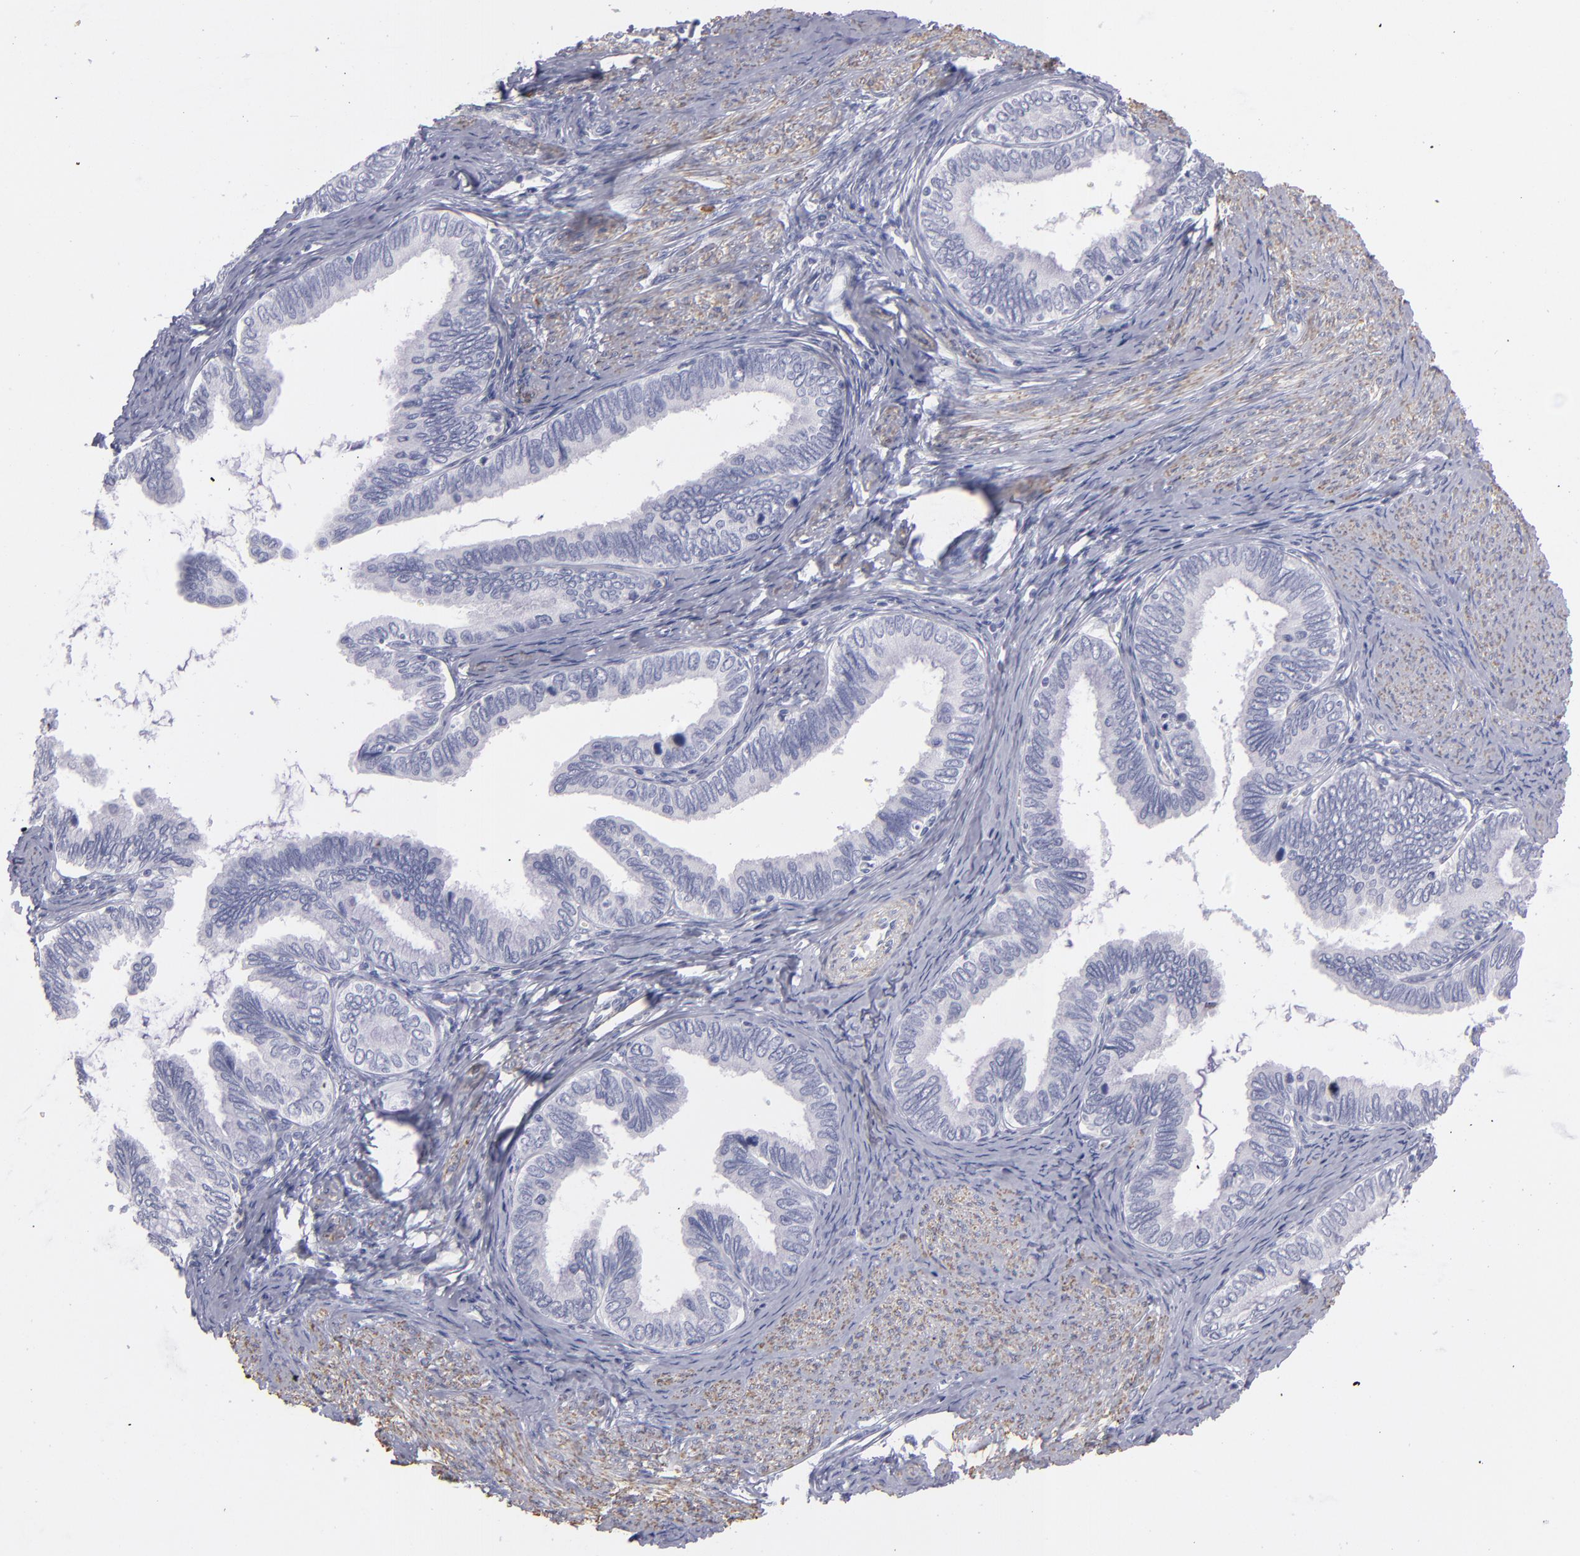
{"staining": {"intensity": "negative", "quantity": "none", "location": "none"}, "tissue": "cervical cancer", "cell_type": "Tumor cells", "image_type": "cancer", "snomed": [{"axis": "morphology", "description": "Adenocarcinoma, NOS"}, {"axis": "topography", "description": "Cervix"}], "caption": "Image shows no protein expression in tumor cells of cervical adenocarcinoma tissue. Nuclei are stained in blue.", "gene": "MYH11", "patient": {"sex": "female", "age": 49}}